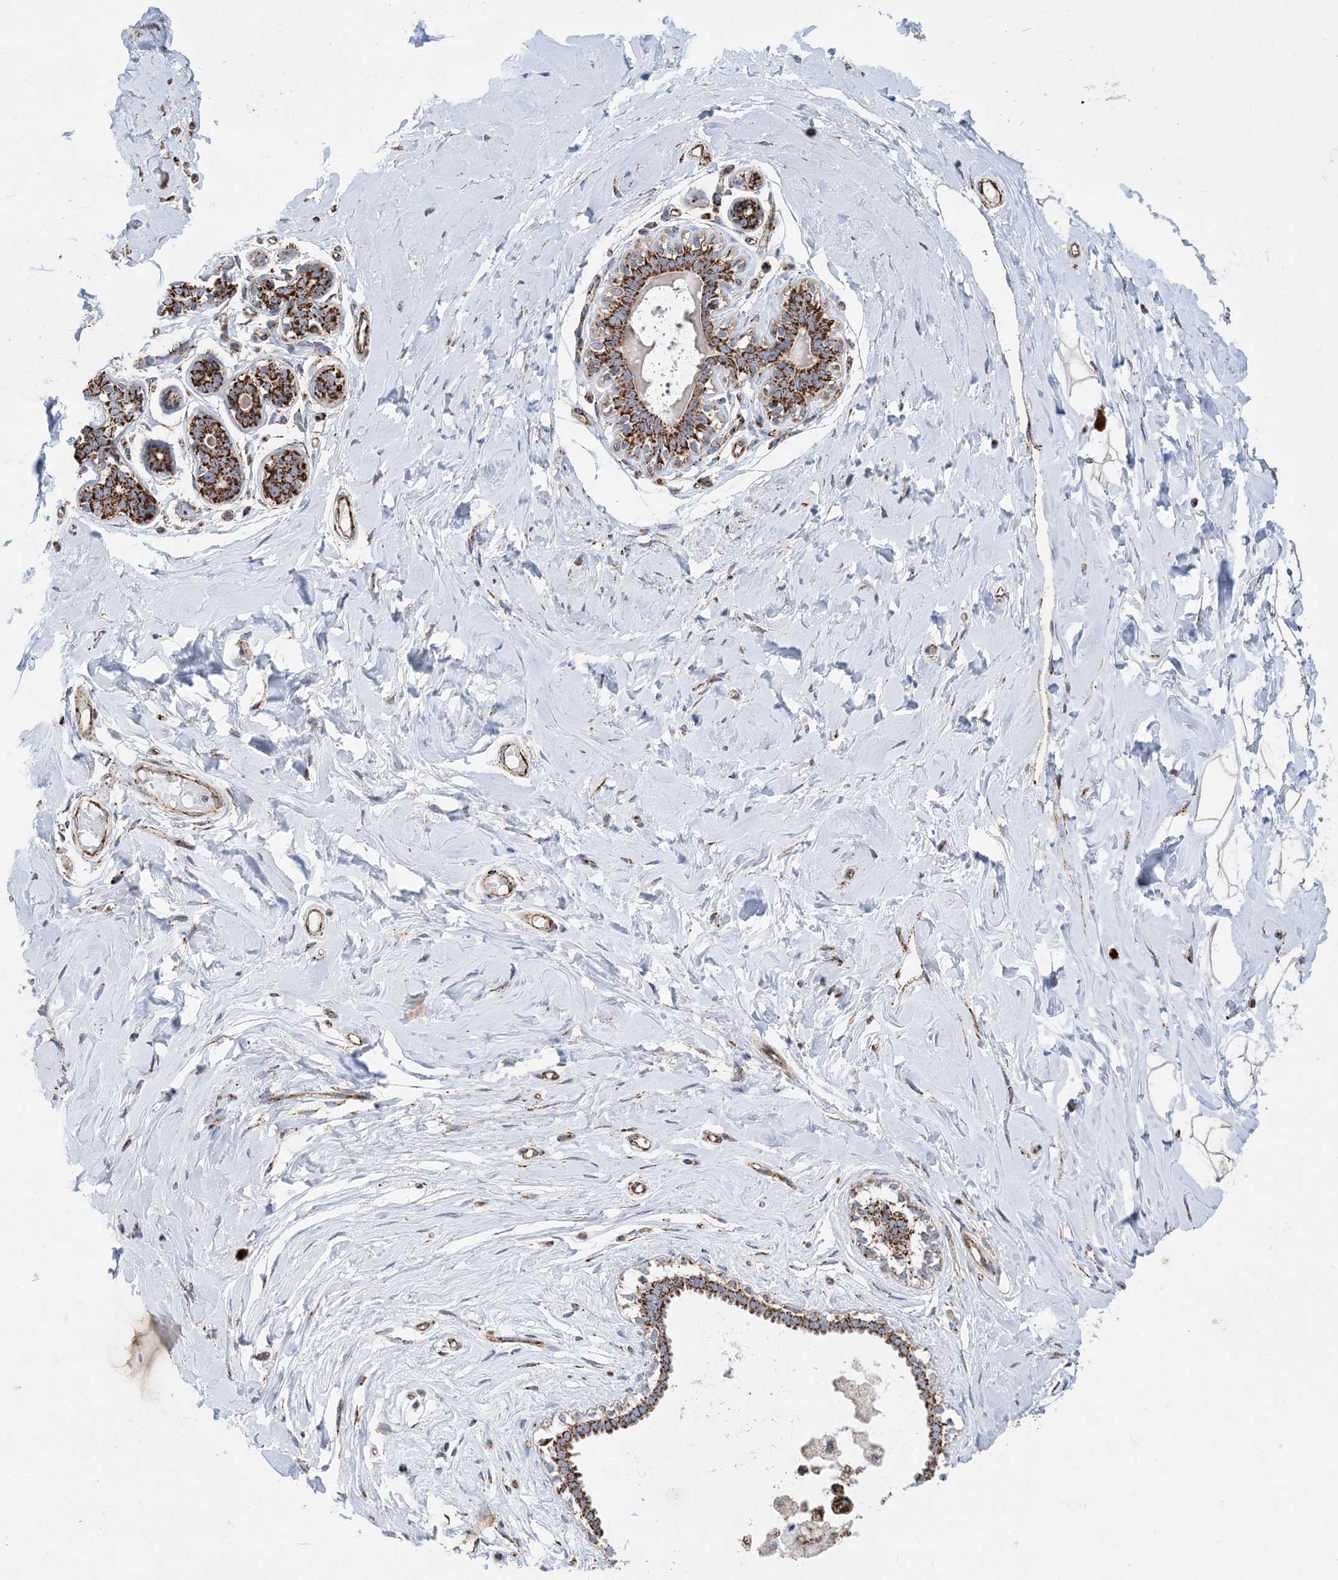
{"staining": {"intensity": "weak", "quantity": ">75%", "location": "cytoplasmic/membranous"}, "tissue": "breast", "cell_type": "Adipocytes", "image_type": "normal", "snomed": [{"axis": "morphology", "description": "Normal tissue, NOS"}, {"axis": "morphology", "description": "Adenoma, NOS"}, {"axis": "topography", "description": "Breast"}], "caption": "High-power microscopy captured an IHC micrograph of unremarkable breast, revealing weak cytoplasmic/membranous positivity in about >75% of adipocytes.", "gene": "PCDHGA1", "patient": {"sex": "female", "age": 23}}